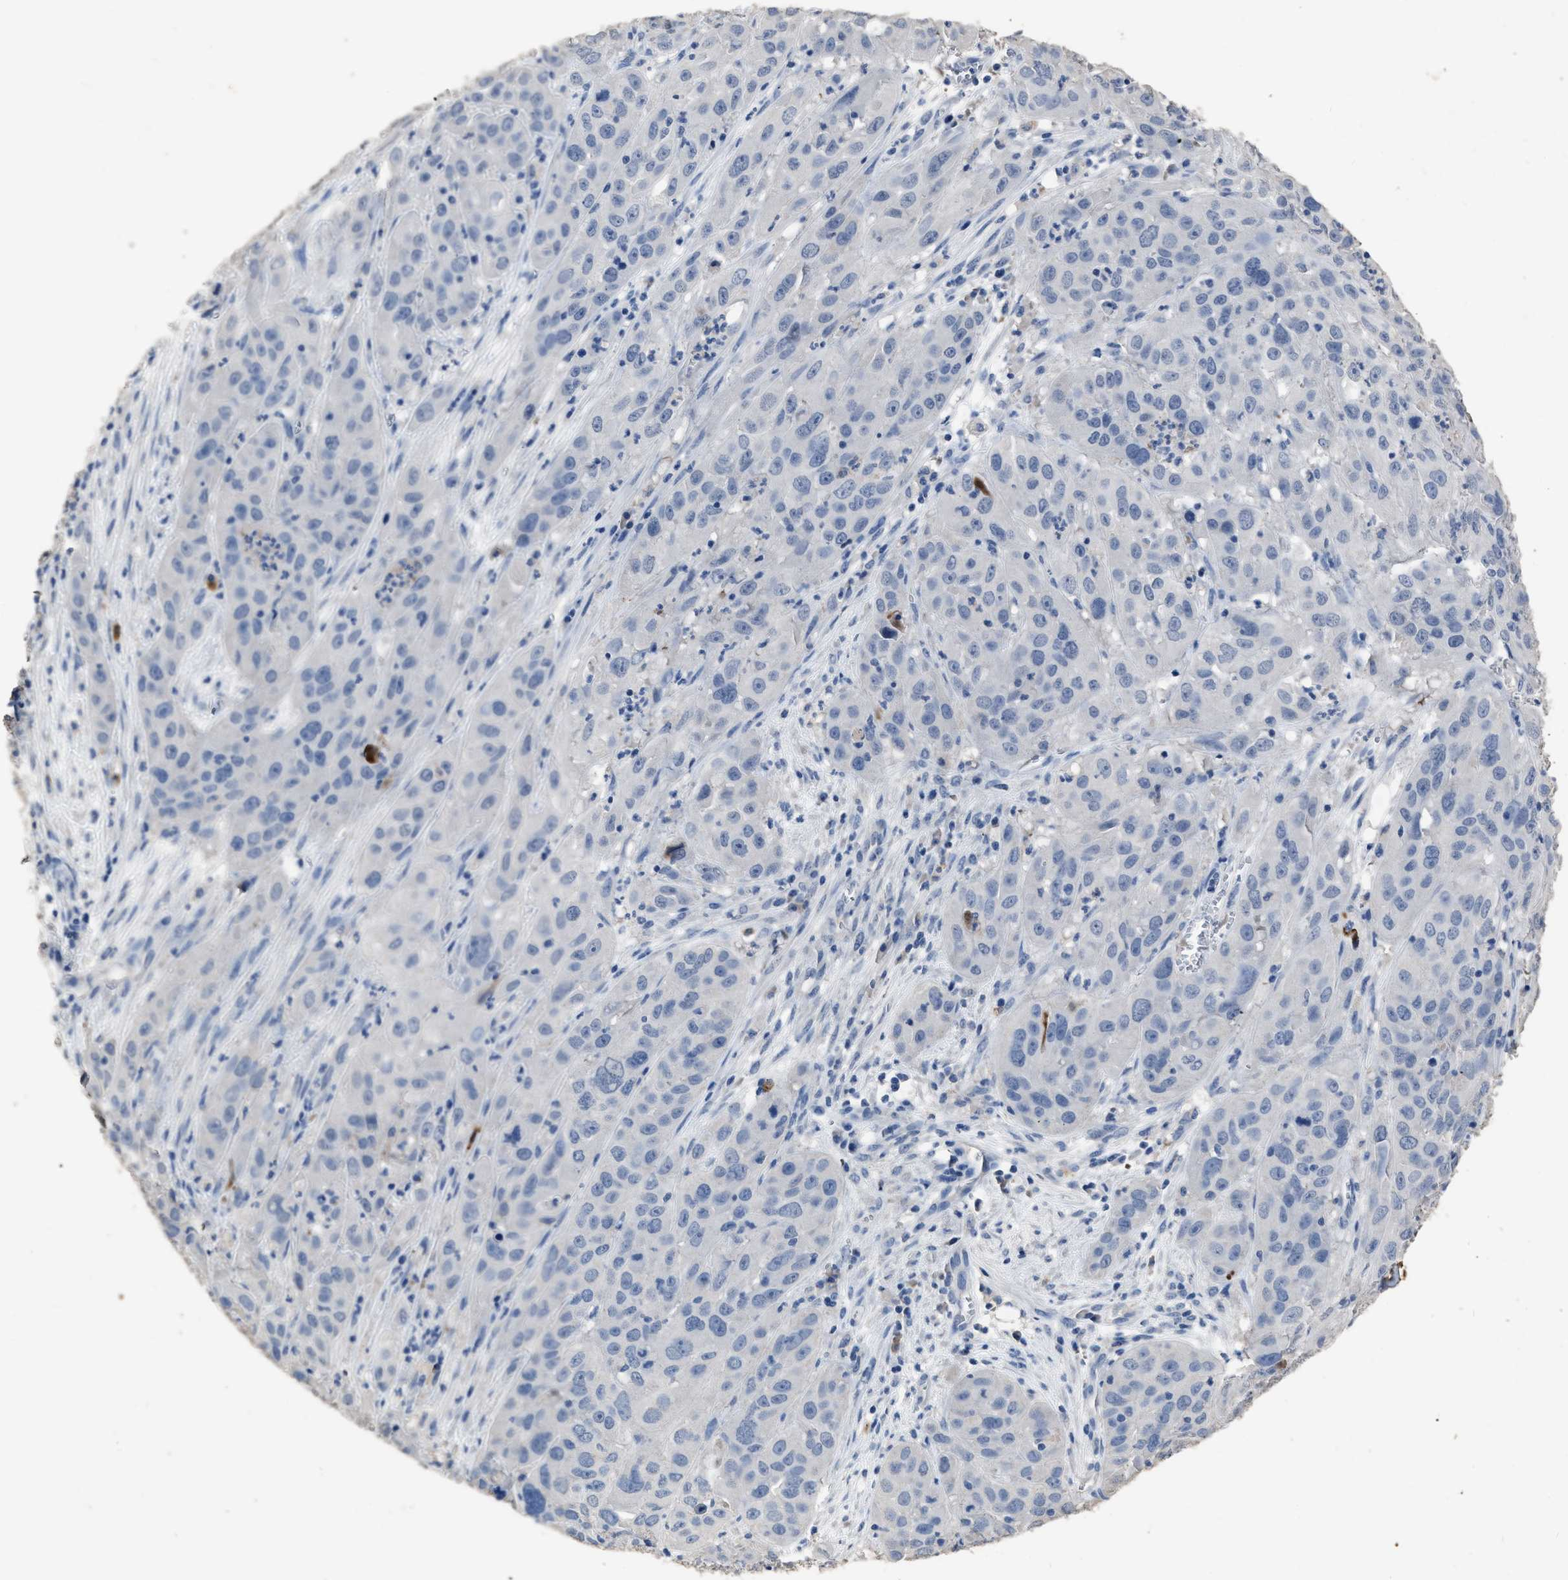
{"staining": {"intensity": "negative", "quantity": "none", "location": "none"}, "tissue": "cervical cancer", "cell_type": "Tumor cells", "image_type": "cancer", "snomed": [{"axis": "morphology", "description": "Squamous cell carcinoma, NOS"}, {"axis": "topography", "description": "Cervix"}], "caption": "DAB immunohistochemical staining of human cervical cancer exhibits no significant staining in tumor cells. (DAB (3,3'-diaminobenzidine) immunohistochemistry visualized using brightfield microscopy, high magnification).", "gene": "HABP2", "patient": {"sex": "female", "age": 32}}